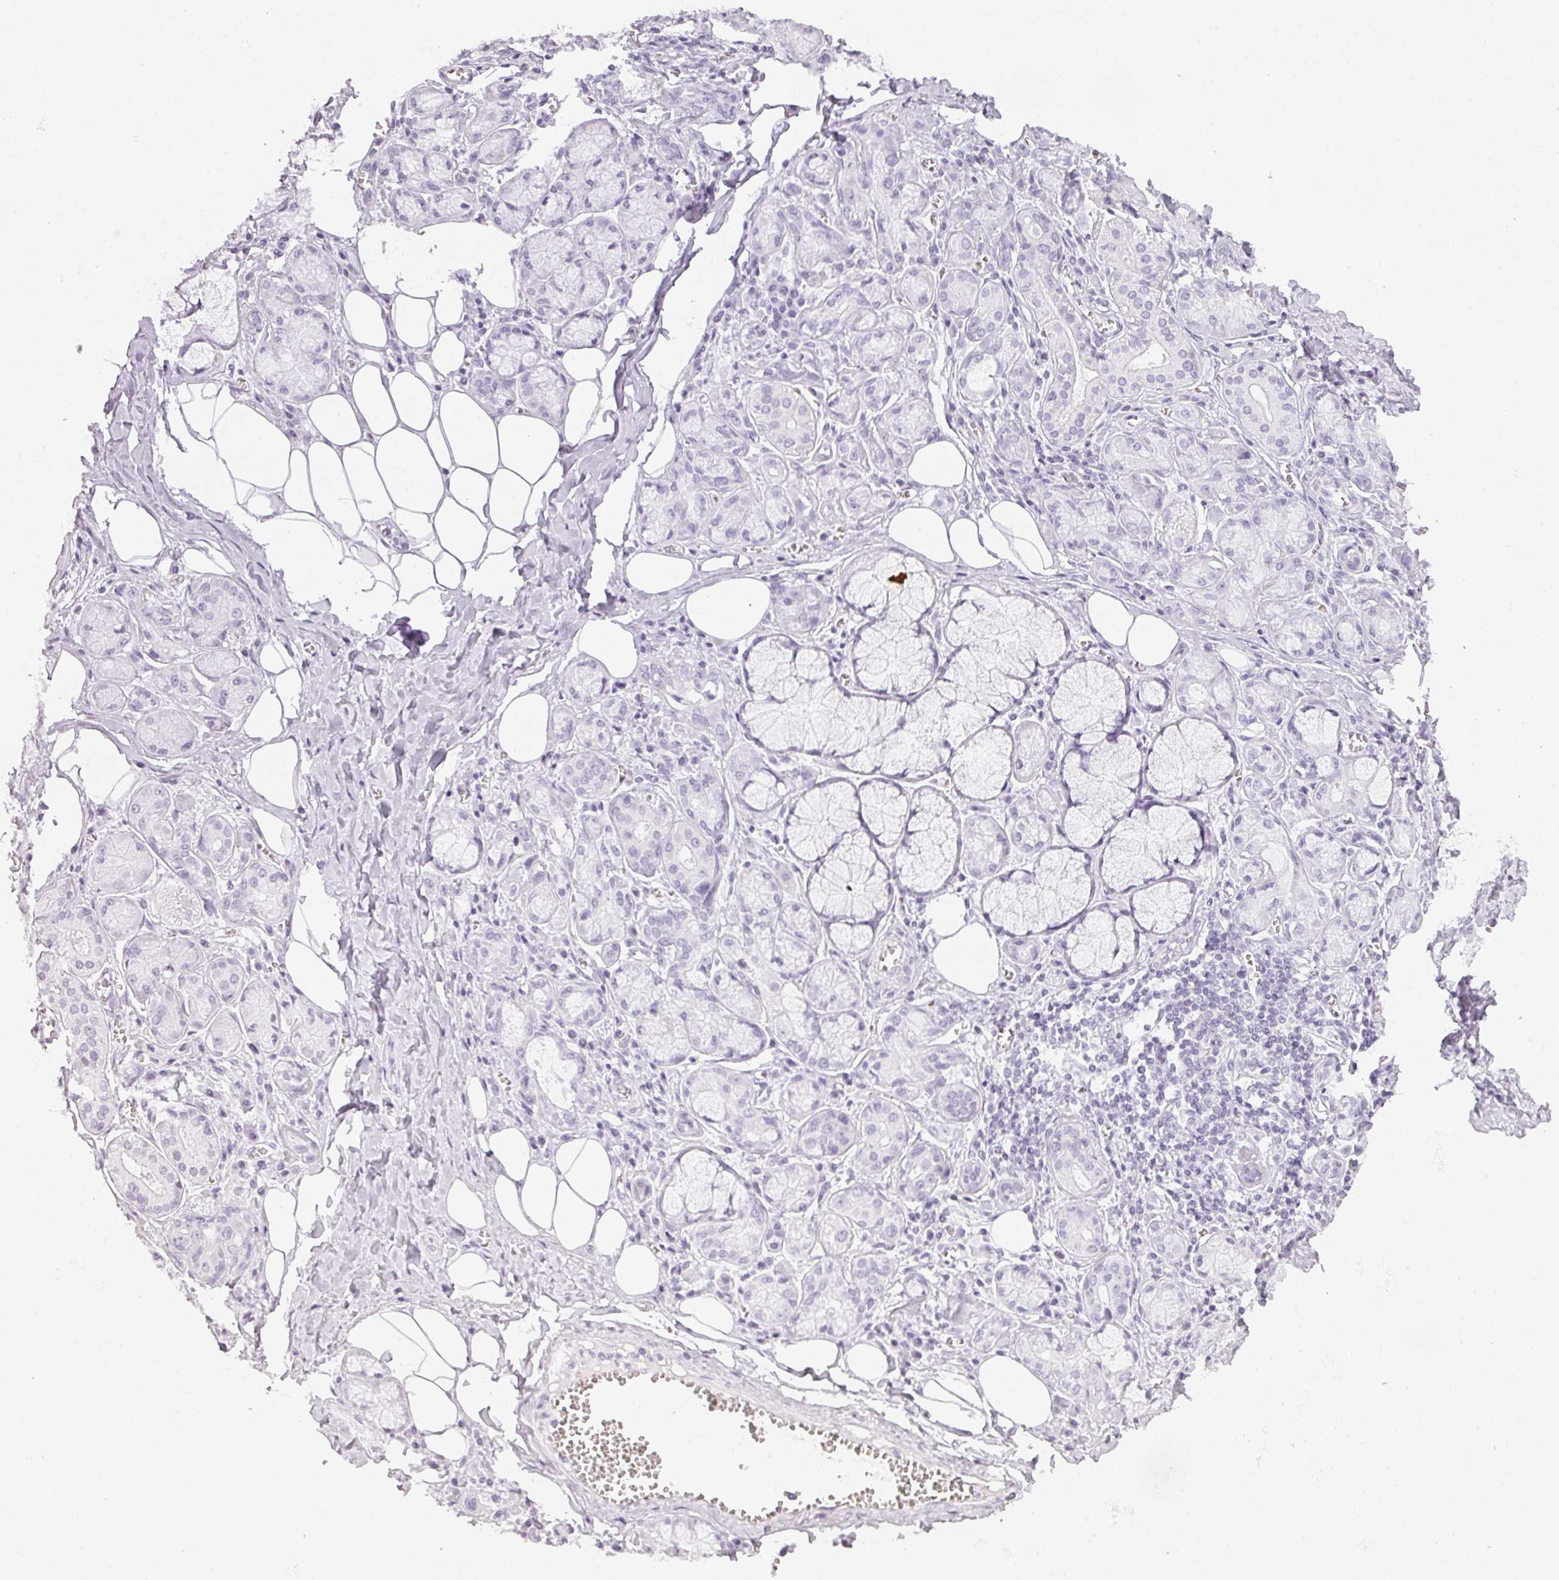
{"staining": {"intensity": "negative", "quantity": "none", "location": "none"}, "tissue": "salivary gland", "cell_type": "Glandular cells", "image_type": "normal", "snomed": [{"axis": "morphology", "description": "Normal tissue, NOS"}, {"axis": "topography", "description": "Salivary gland"}], "caption": "Normal salivary gland was stained to show a protein in brown. There is no significant expression in glandular cells.", "gene": "TMEM42", "patient": {"sex": "male", "age": 74}}